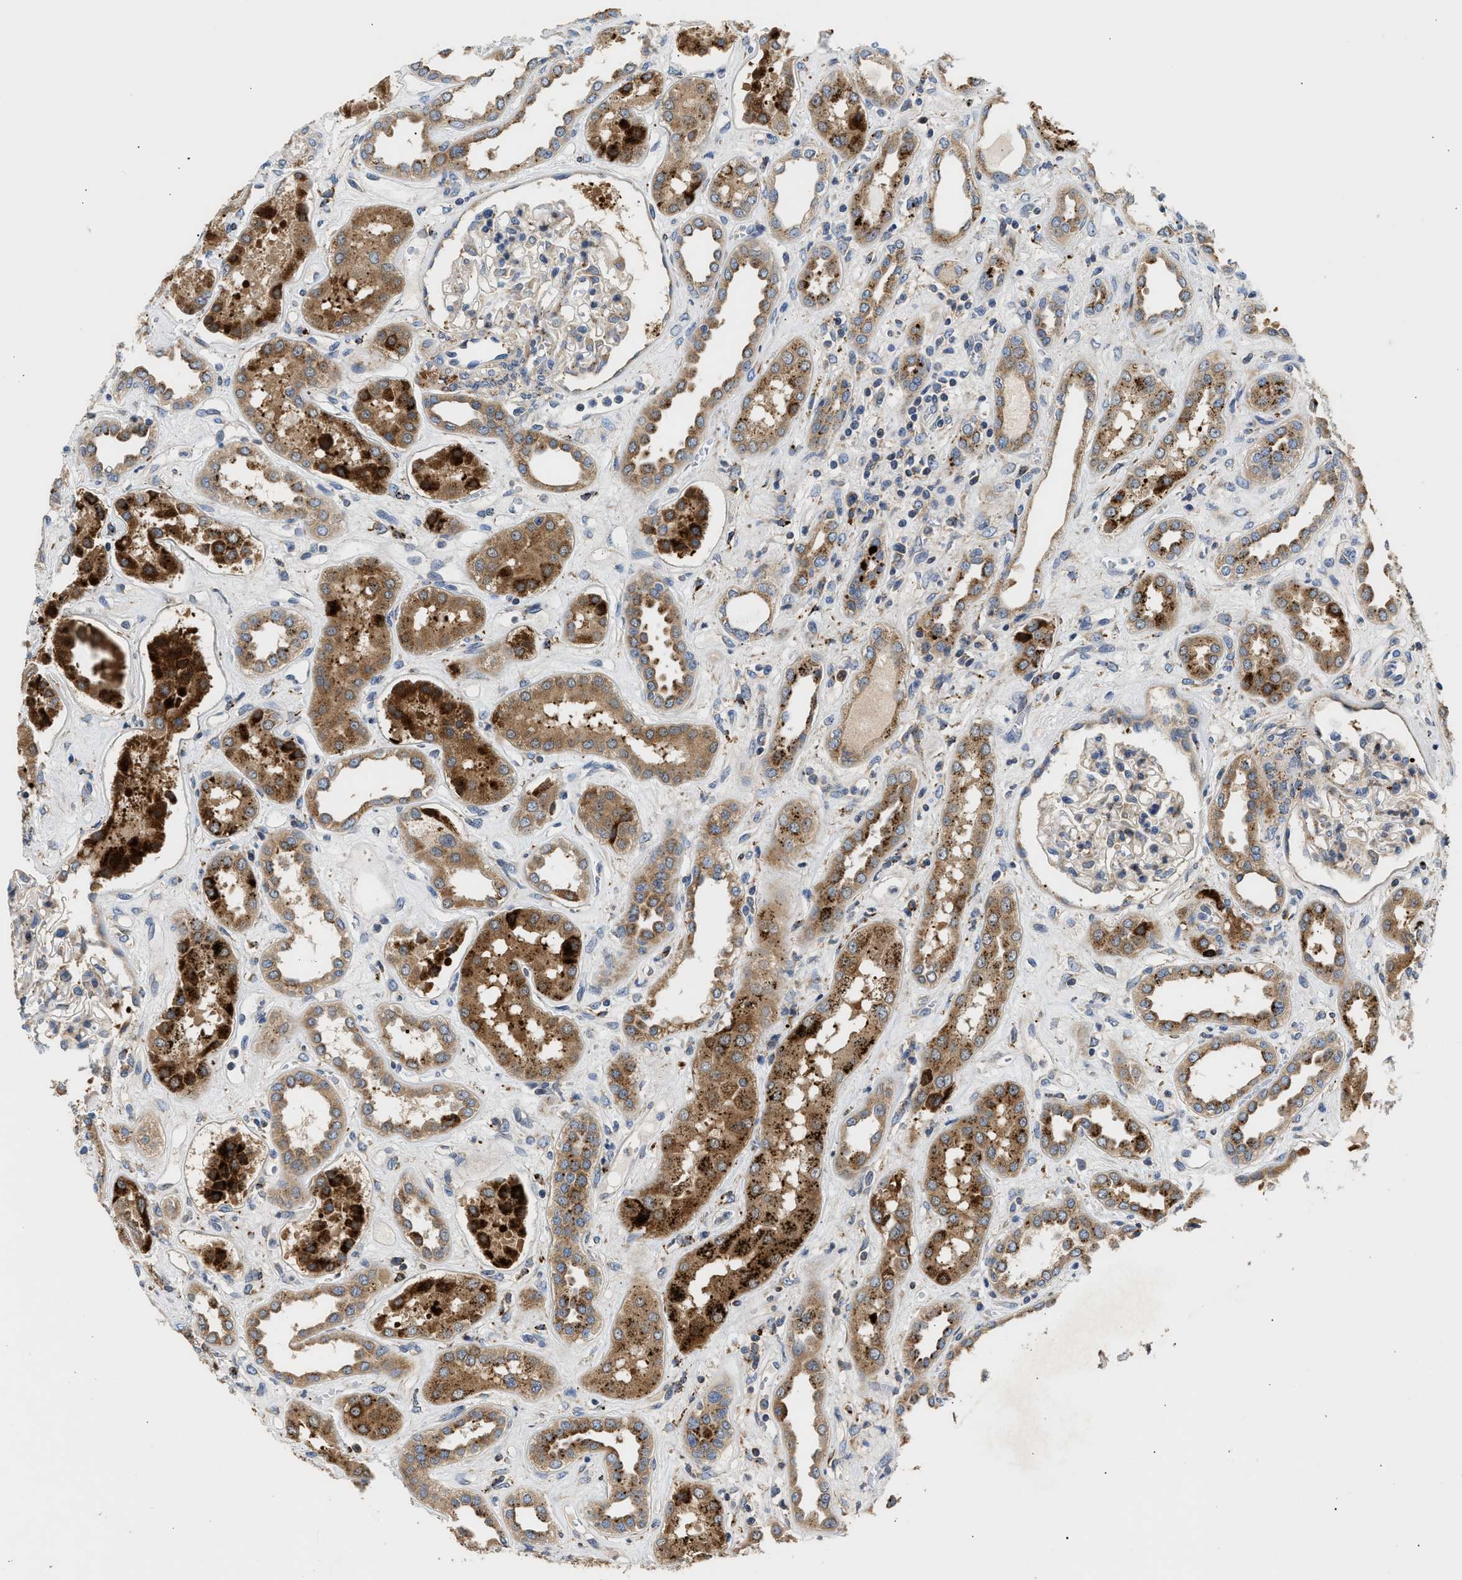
{"staining": {"intensity": "moderate", "quantity": "<25%", "location": "cytoplasmic/membranous"}, "tissue": "kidney", "cell_type": "Cells in glomeruli", "image_type": "normal", "snomed": [{"axis": "morphology", "description": "Normal tissue, NOS"}, {"axis": "topography", "description": "Kidney"}], "caption": "A brown stain highlights moderate cytoplasmic/membranous positivity of a protein in cells in glomeruli of unremarkable human kidney.", "gene": "AMZ1", "patient": {"sex": "male", "age": 59}}